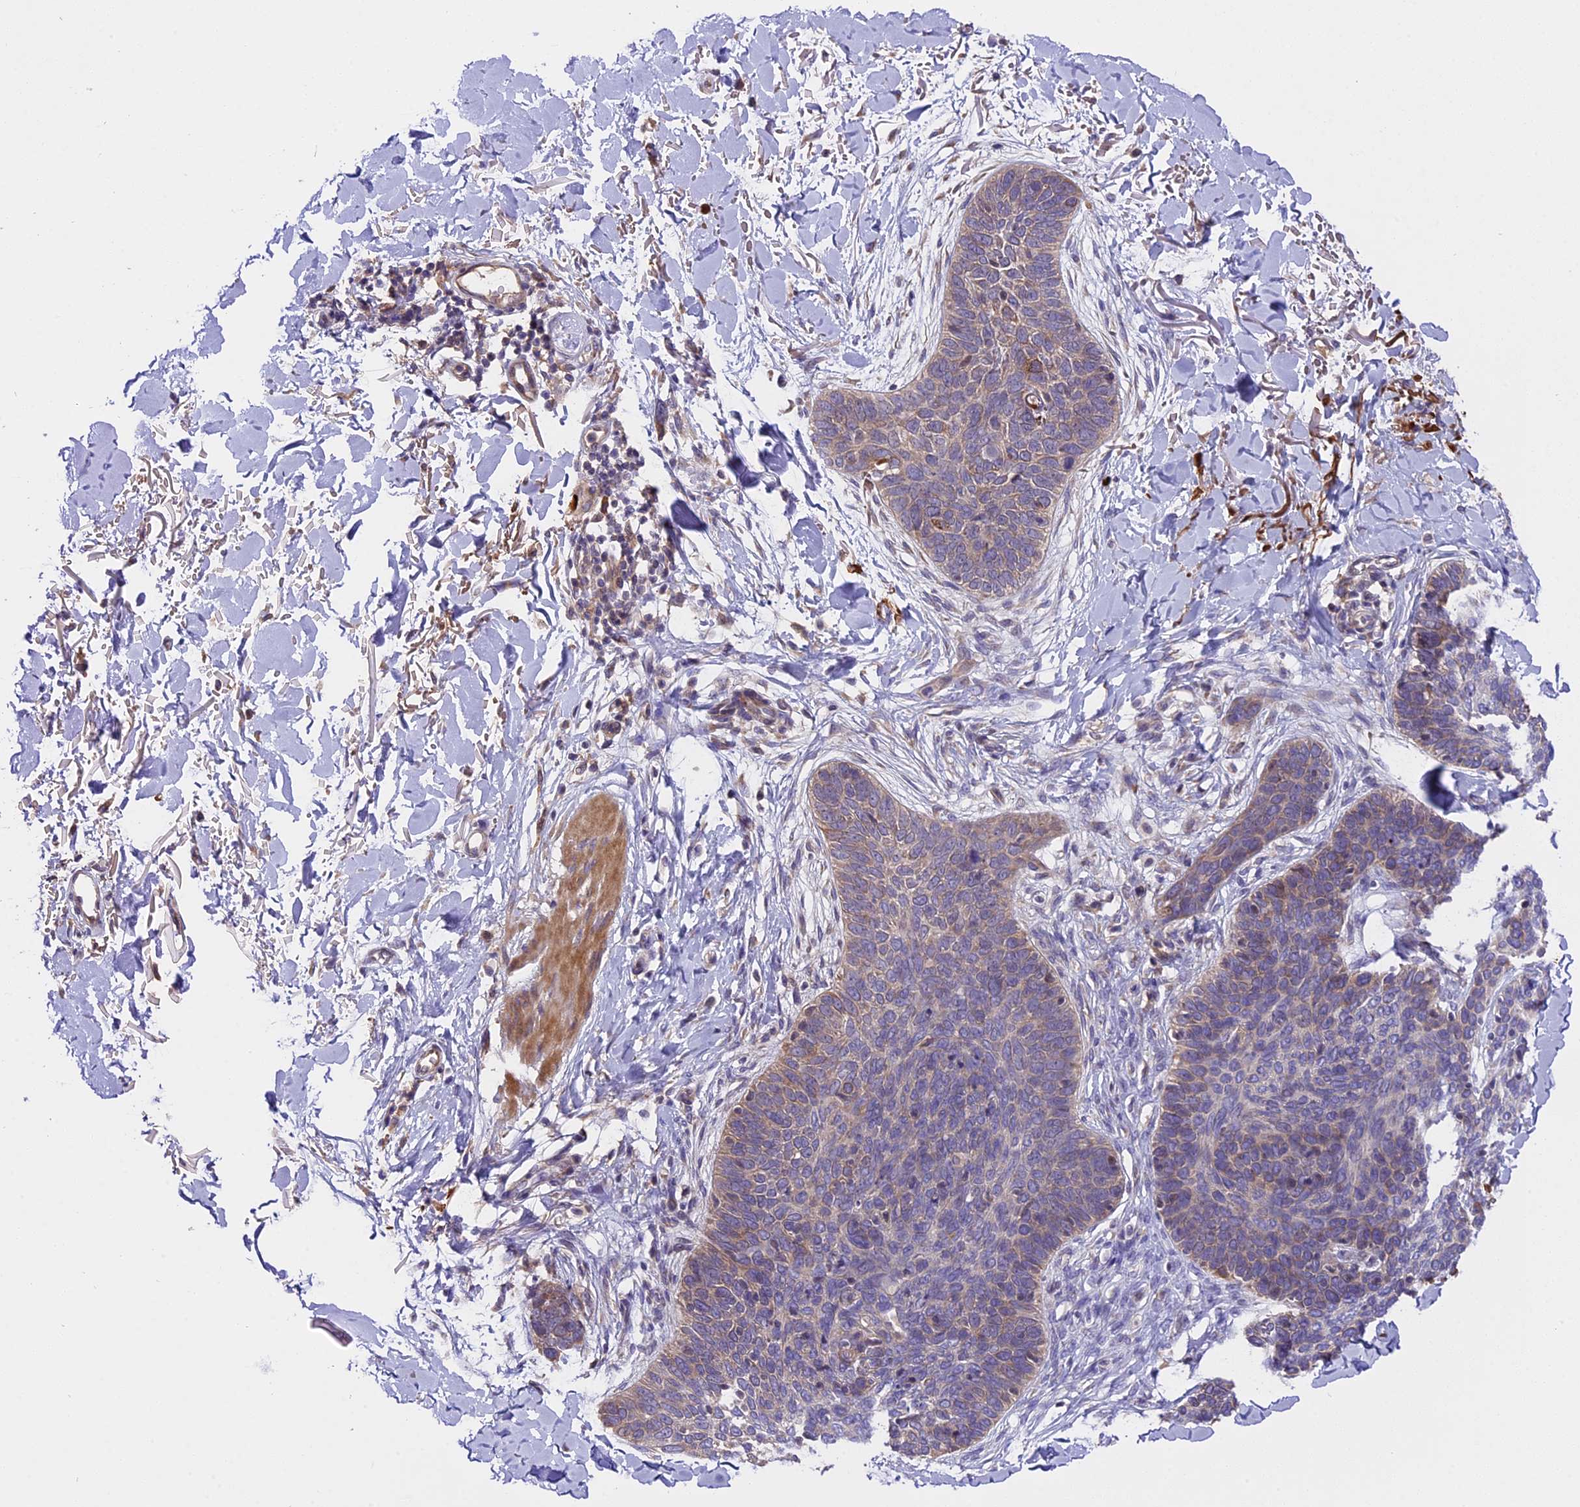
{"staining": {"intensity": "weak", "quantity": "25%-75%", "location": "cytoplasmic/membranous"}, "tissue": "skin cancer", "cell_type": "Tumor cells", "image_type": "cancer", "snomed": [{"axis": "morphology", "description": "Basal cell carcinoma"}, {"axis": "topography", "description": "Skin"}], "caption": "An immunohistochemistry histopathology image of neoplastic tissue is shown. Protein staining in brown labels weak cytoplasmic/membranous positivity in skin cancer (basal cell carcinoma) within tumor cells. Immunohistochemistry stains the protein in brown and the nuclei are stained blue.", "gene": "ABCC10", "patient": {"sex": "male", "age": 85}}